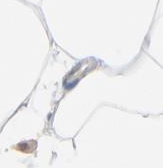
{"staining": {"intensity": "weak", "quantity": "25%-75%", "location": "nuclear"}, "tissue": "adipose tissue", "cell_type": "Adipocytes", "image_type": "normal", "snomed": [{"axis": "morphology", "description": "Normal tissue, NOS"}, {"axis": "morphology", "description": "Duct carcinoma"}, {"axis": "topography", "description": "Breast"}, {"axis": "topography", "description": "Adipose tissue"}], "caption": "Adipocytes demonstrate low levels of weak nuclear positivity in approximately 25%-75% of cells in benign adipose tissue.", "gene": "RBM3", "patient": {"sex": "female", "age": 37}}